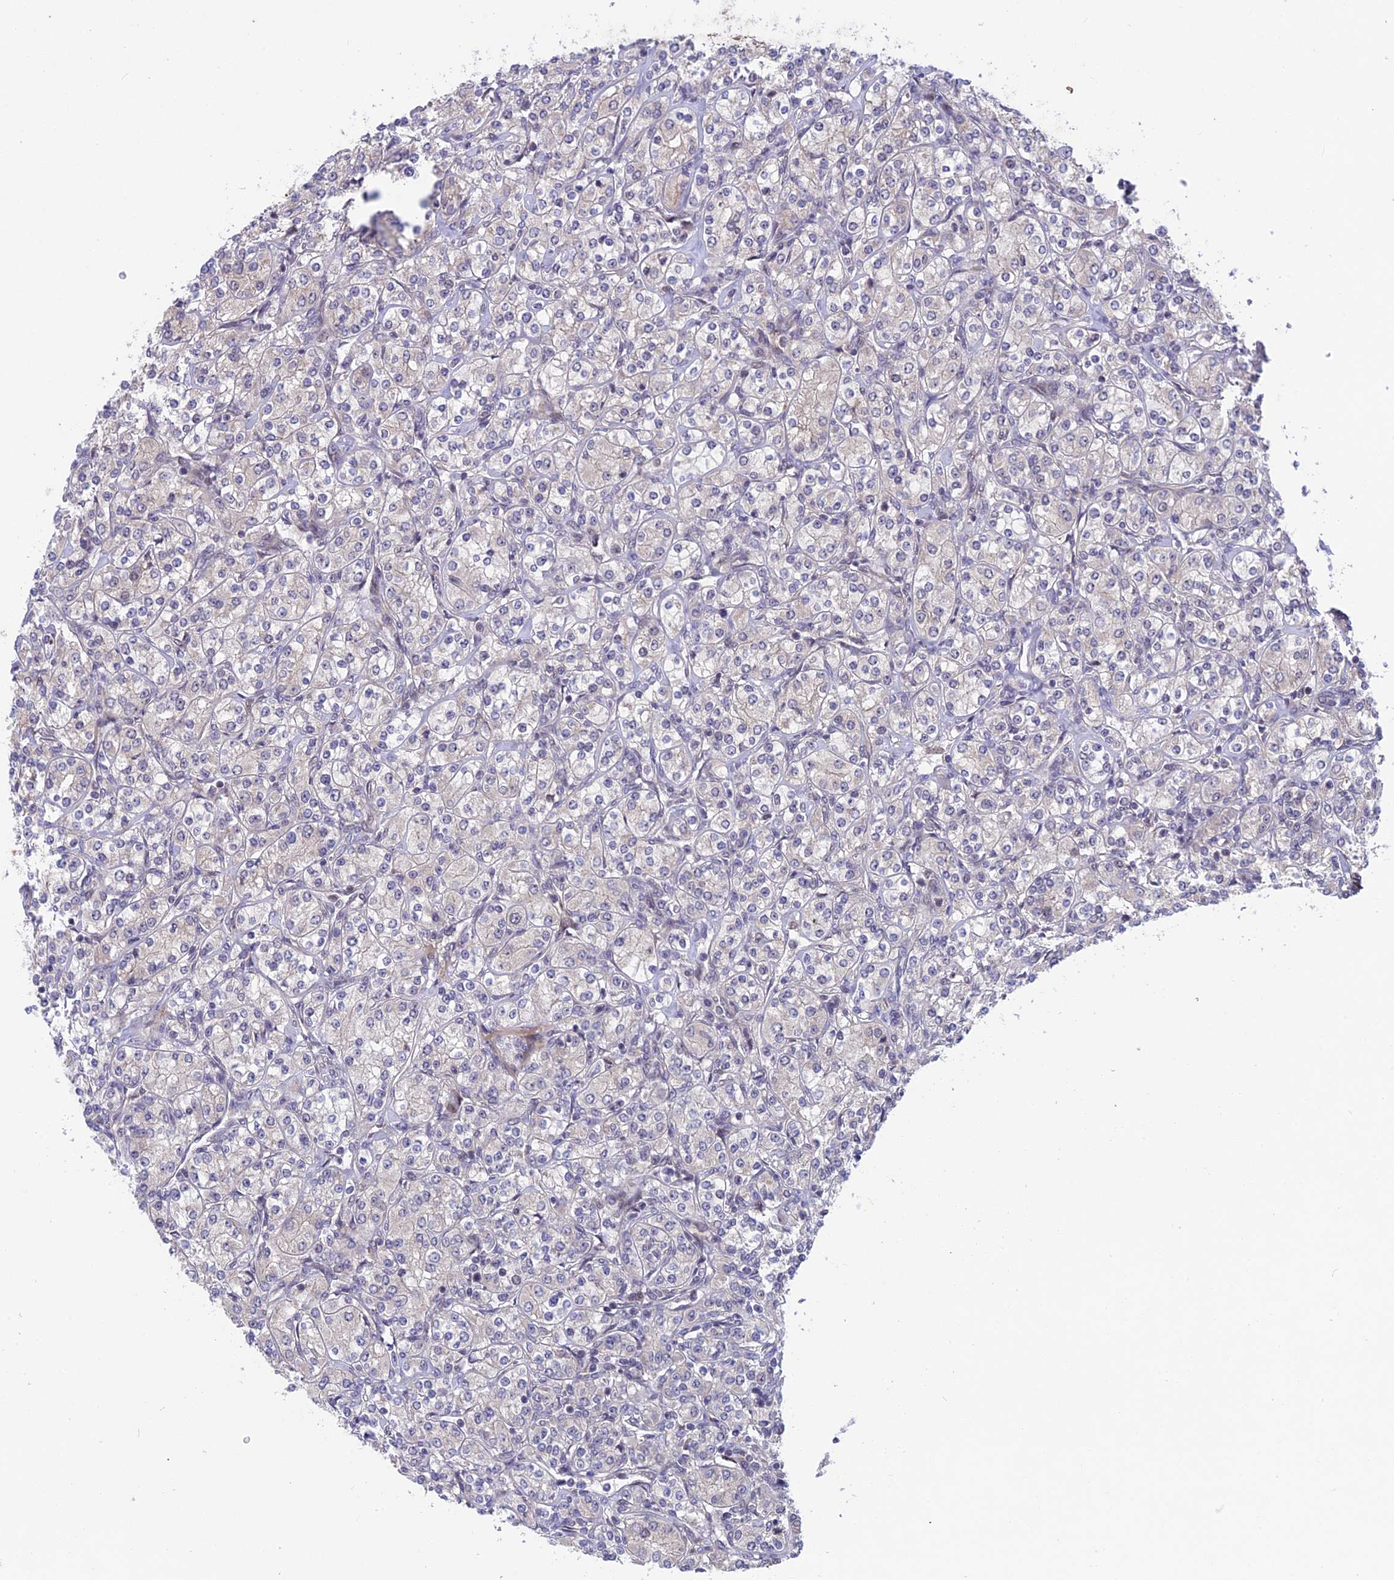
{"staining": {"intensity": "negative", "quantity": "none", "location": "none"}, "tissue": "renal cancer", "cell_type": "Tumor cells", "image_type": "cancer", "snomed": [{"axis": "morphology", "description": "Adenocarcinoma, NOS"}, {"axis": "topography", "description": "Kidney"}], "caption": "Immunohistochemistry image of neoplastic tissue: renal adenocarcinoma stained with DAB (3,3'-diaminobenzidine) shows no significant protein positivity in tumor cells.", "gene": "POLR2C", "patient": {"sex": "male", "age": 77}}